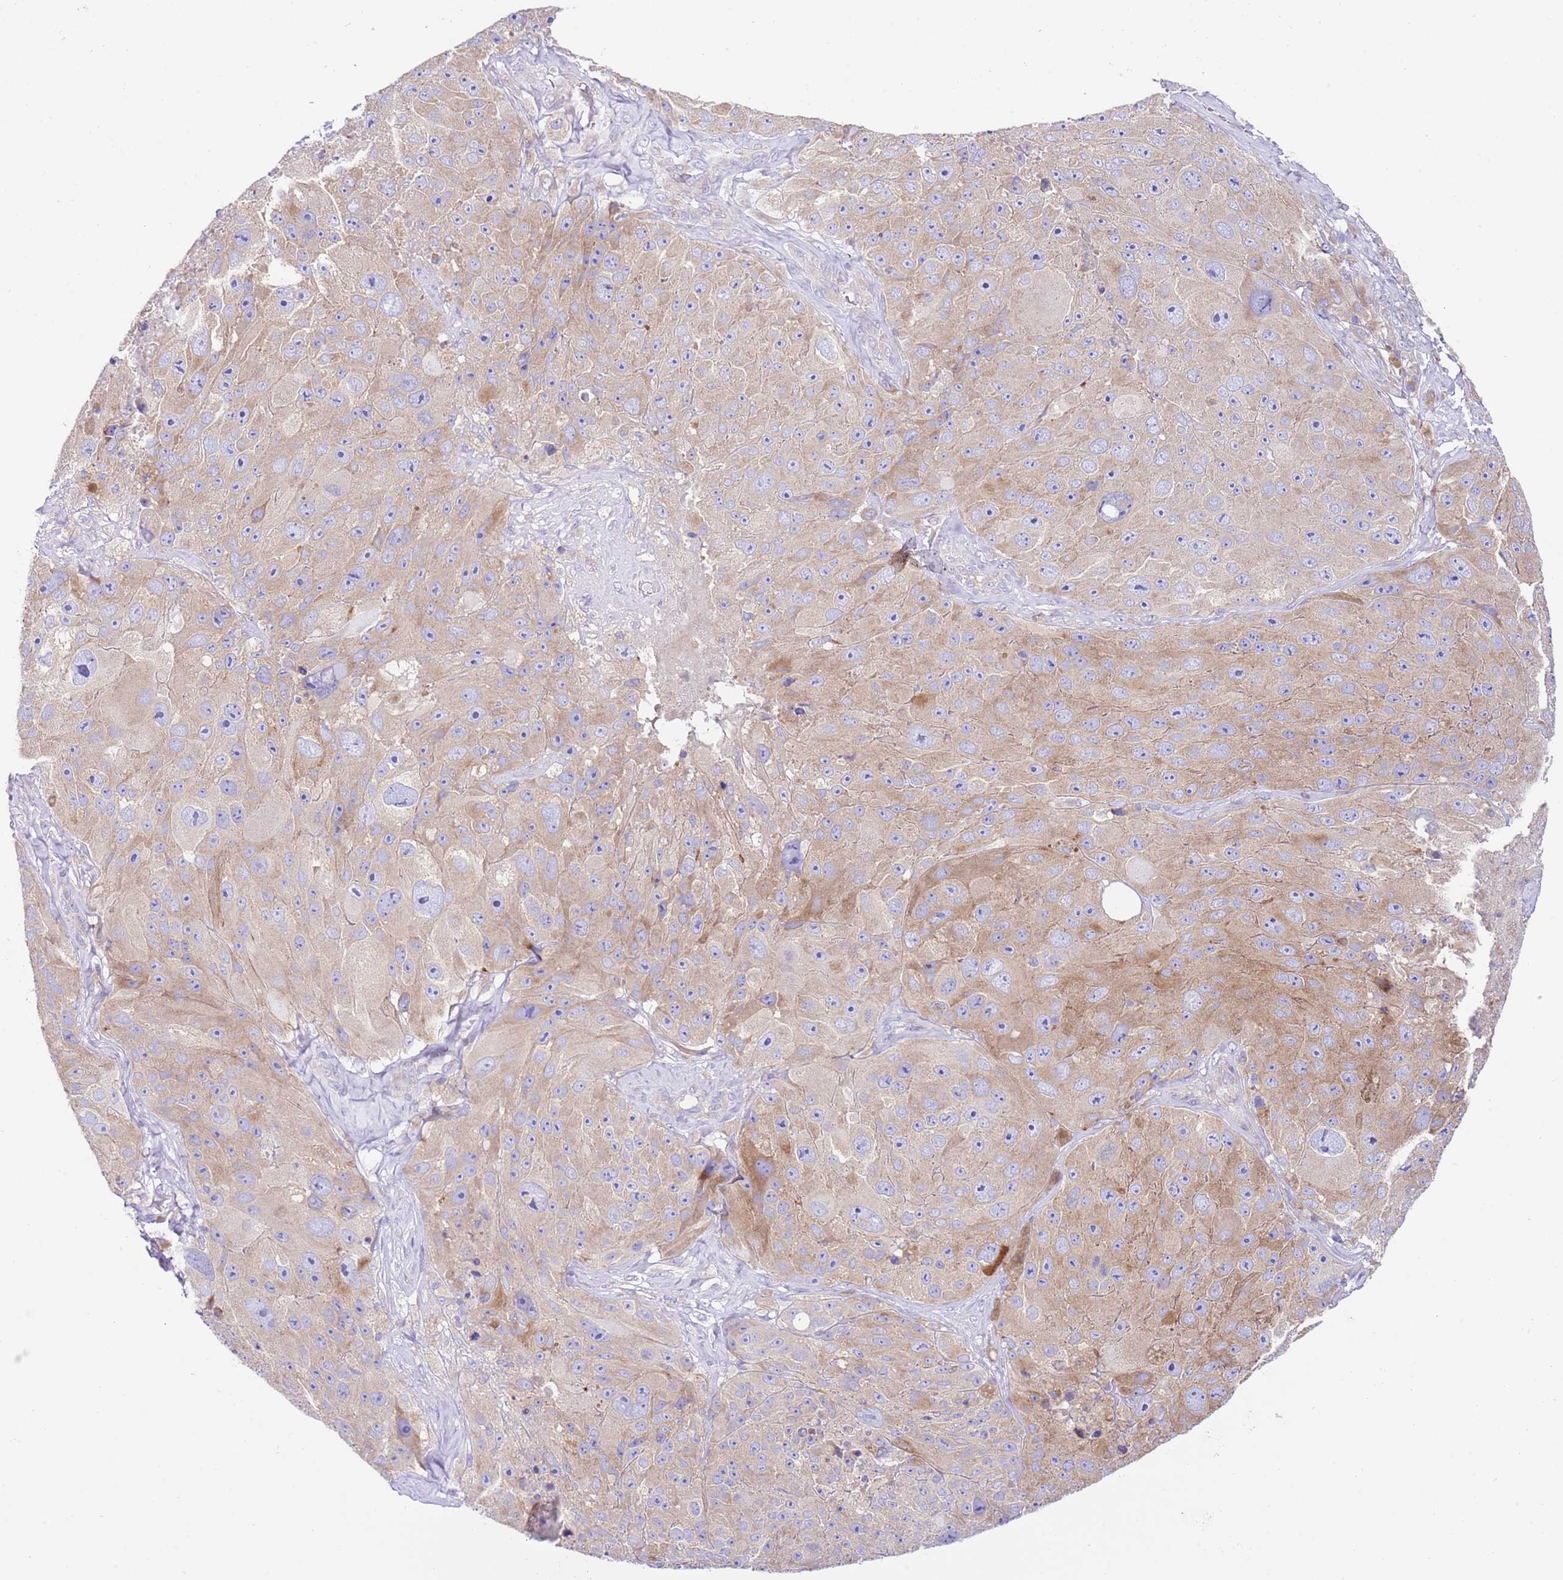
{"staining": {"intensity": "weak", "quantity": ">75%", "location": "cytoplasmic/membranous"}, "tissue": "melanoma", "cell_type": "Tumor cells", "image_type": "cancer", "snomed": [{"axis": "morphology", "description": "Malignant melanoma, Metastatic site"}, {"axis": "topography", "description": "Lymph node"}], "caption": "Brown immunohistochemical staining in malignant melanoma (metastatic site) displays weak cytoplasmic/membranous positivity in about >75% of tumor cells.", "gene": "RPS10", "patient": {"sex": "male", "age": 62}}